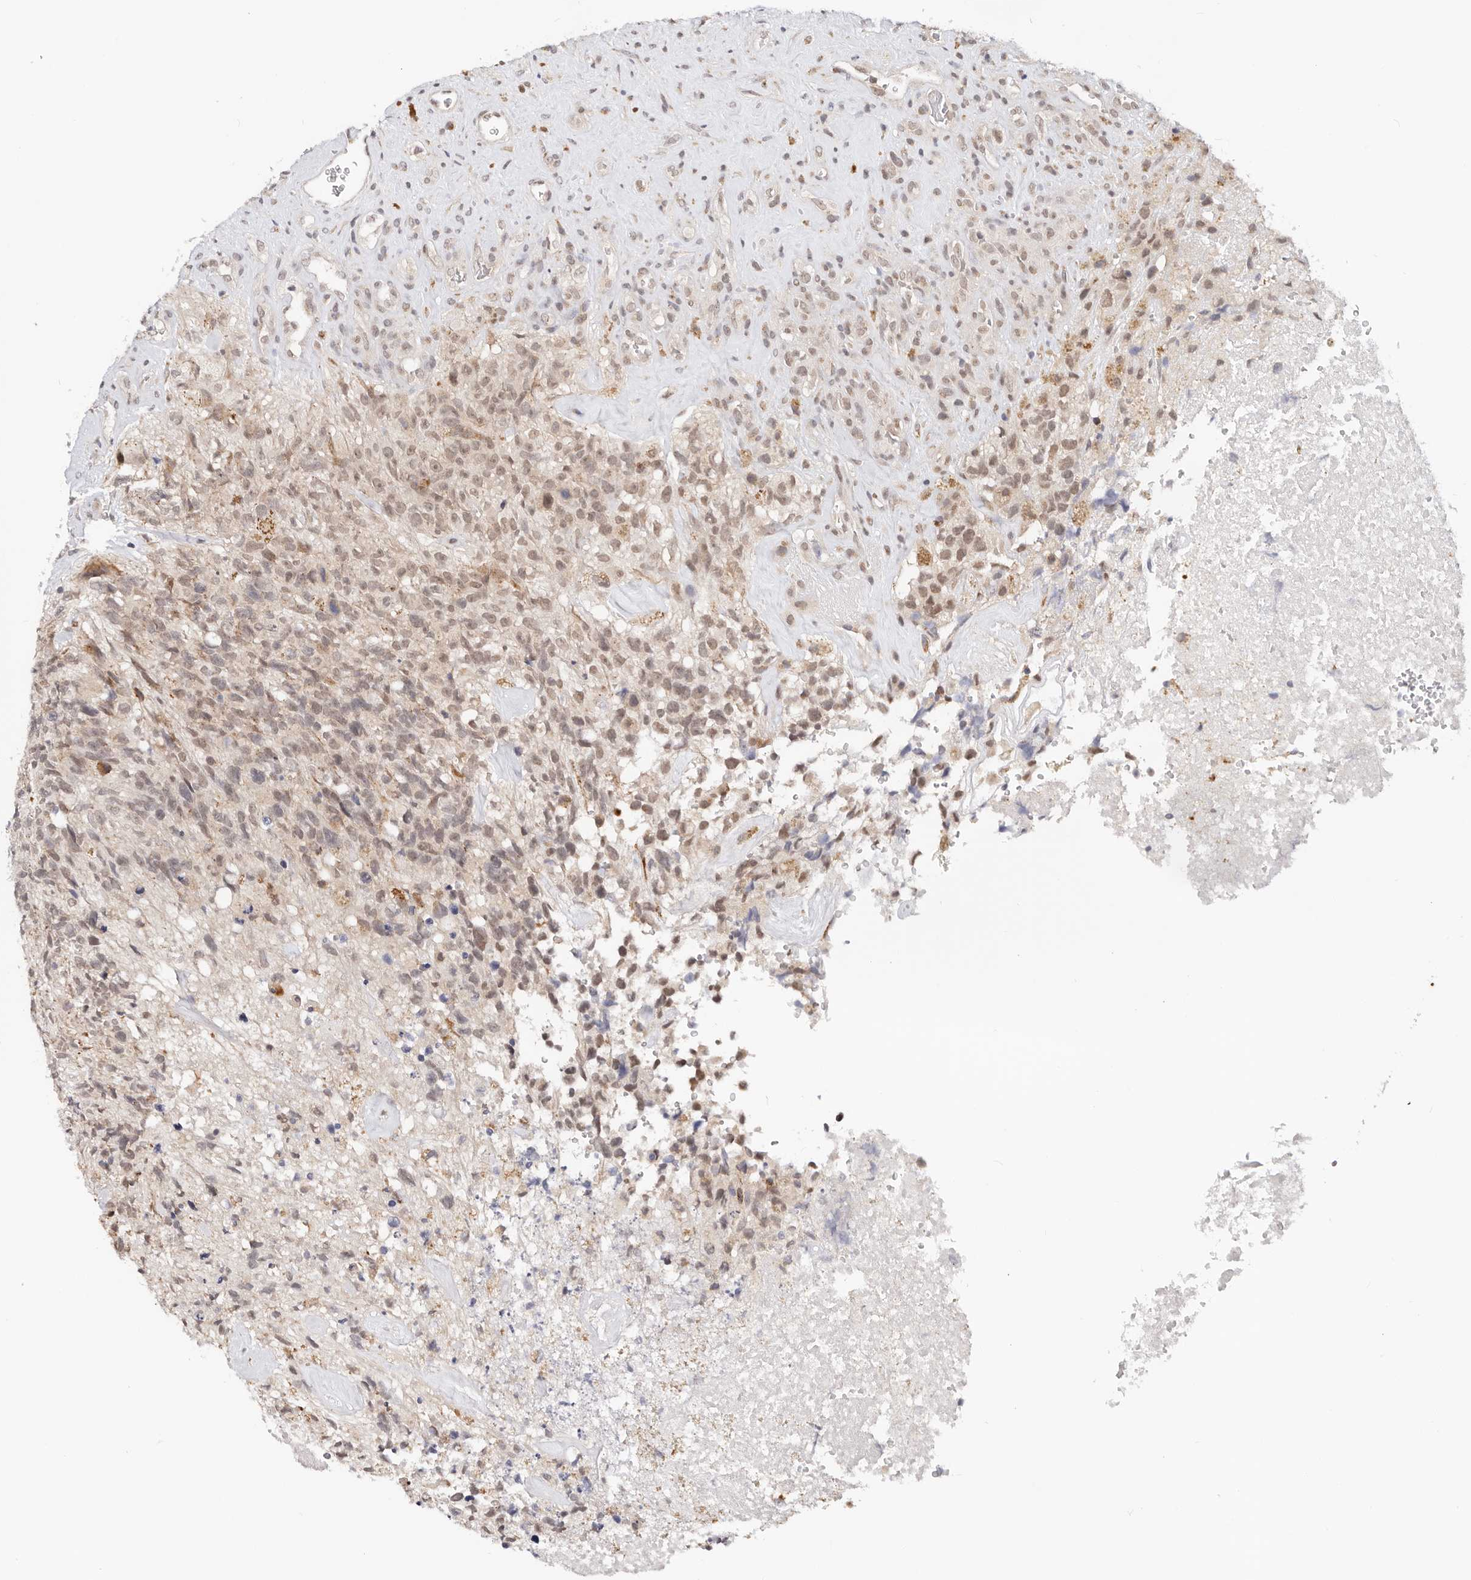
{"staining": {"intensity": "weak", "quantity": "25%-75%", "location": "nuclear"}, "tissue": "glioma", "cell_type": "Tumor cells", "image_type": "cancer", "snomed": [{"axis": "morphology", "description": "Glioma, malignant, High grade"}, {"axis": "topography", "description": "Brain"}], "caption": "High-magnification brightfield microscopy of malignant high-grade glioma stained with DAB (brown) and counterstained with hematoxylin (blue). tumor cells exhibit weak nuclear staining is seen in about25%-75% of cells. The staining is performed using DAB (3,3'-diaminobenzidine) brown chromogen to label protein expression. The nuclei are counter-stained blue using hematoxylin.", "gene": "VIPAS39", "patient": {"sex": "male", "age": 69}}